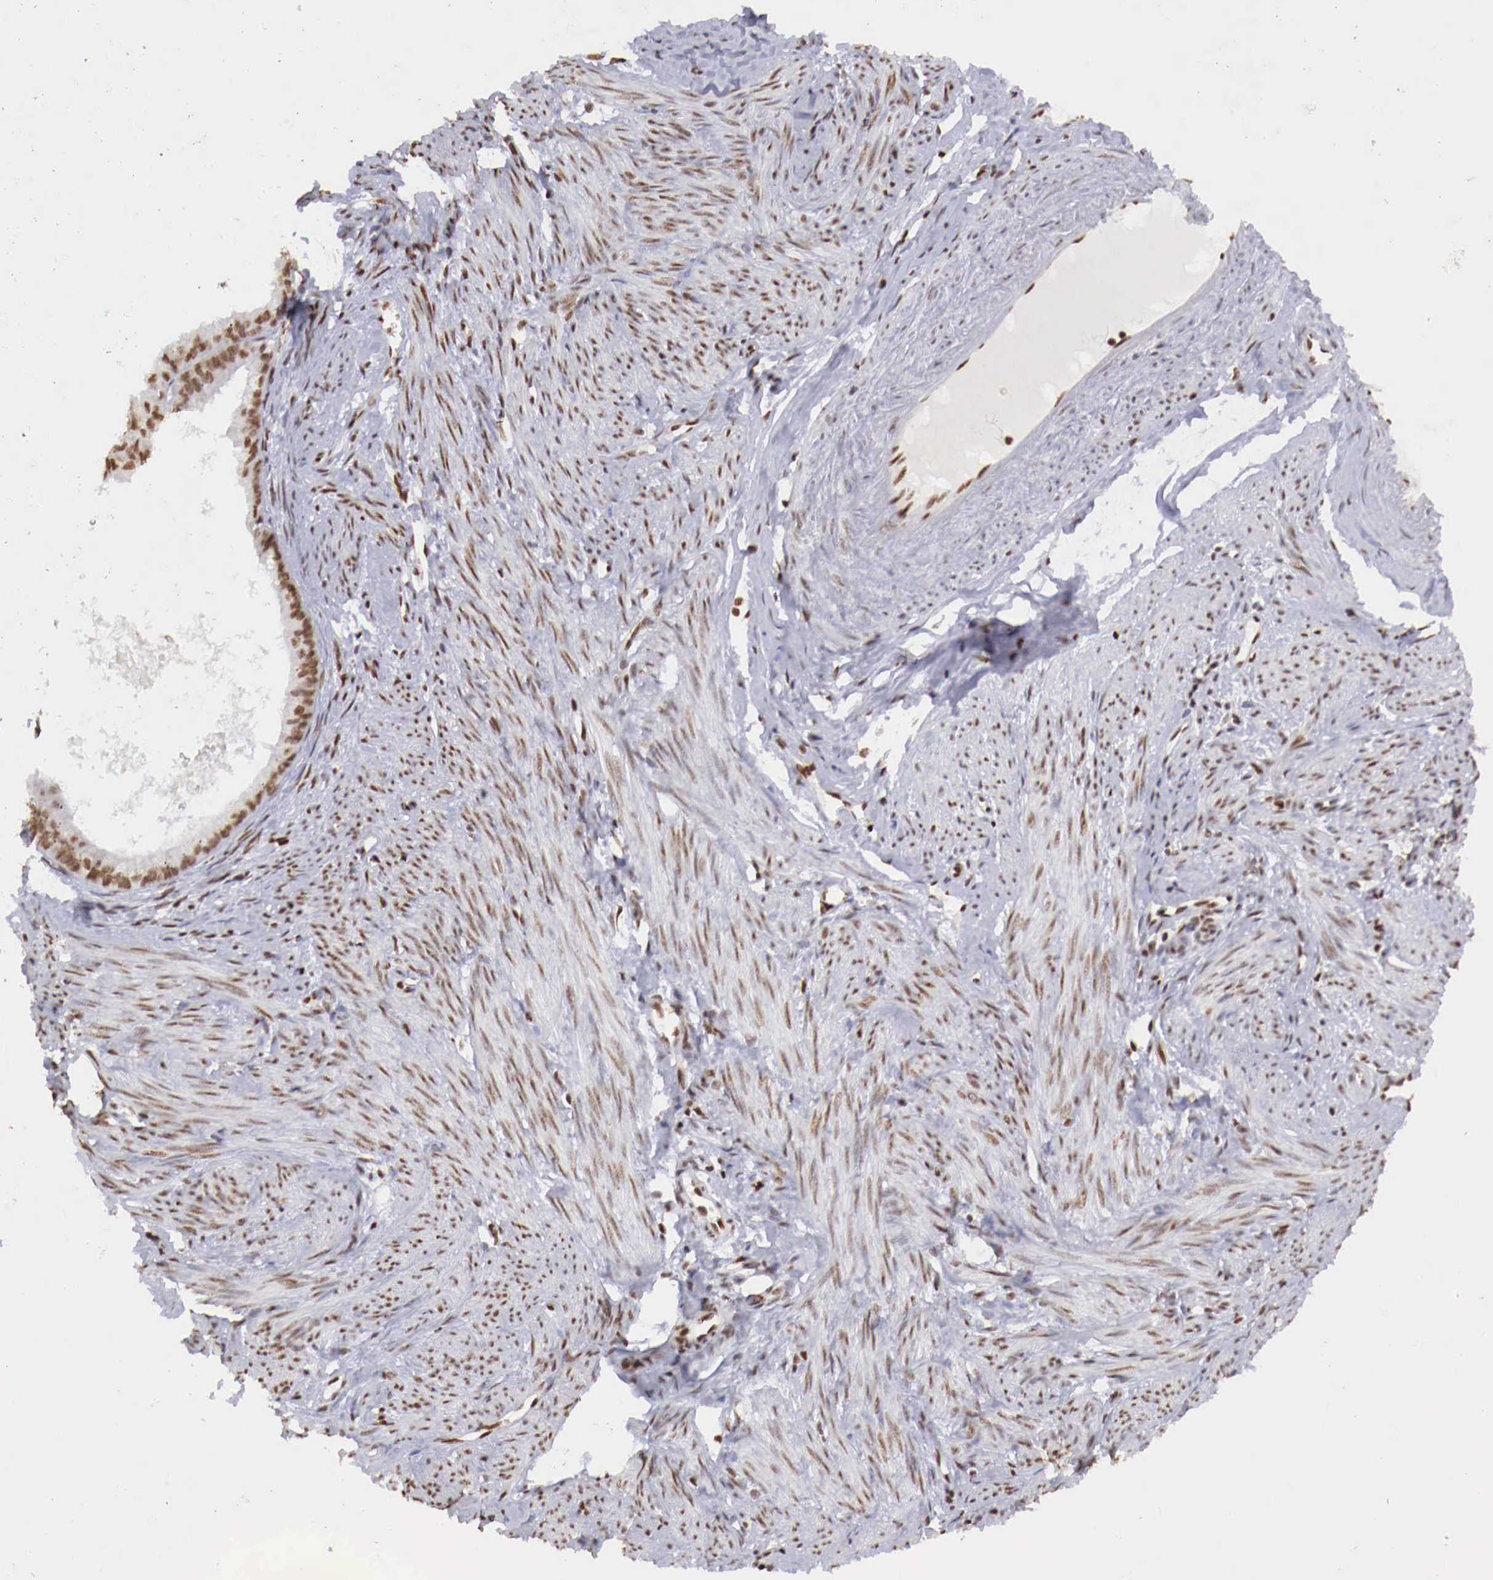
{"staining": {"intensity": "moderate", "quantity": ">75%", "location": "nuclear"}, "tissue": "endometrial cancer", "cell_type": "Tumor cells", "image_type": "cancer", "snomed": [{"axis": "morphology", "description": "Adenocarcinoma, NOS"}, {"axis": "topography", "description": "Endometrium"}], "caption": "Protein staining by immunohistochemistry (IHC) shows moderate nuclear positivity in about >75% of tumor cells in endometrial cancer (adenocarcinoma).", "gene": "MAX", "patient": {"sex": "female", "age": 76}}